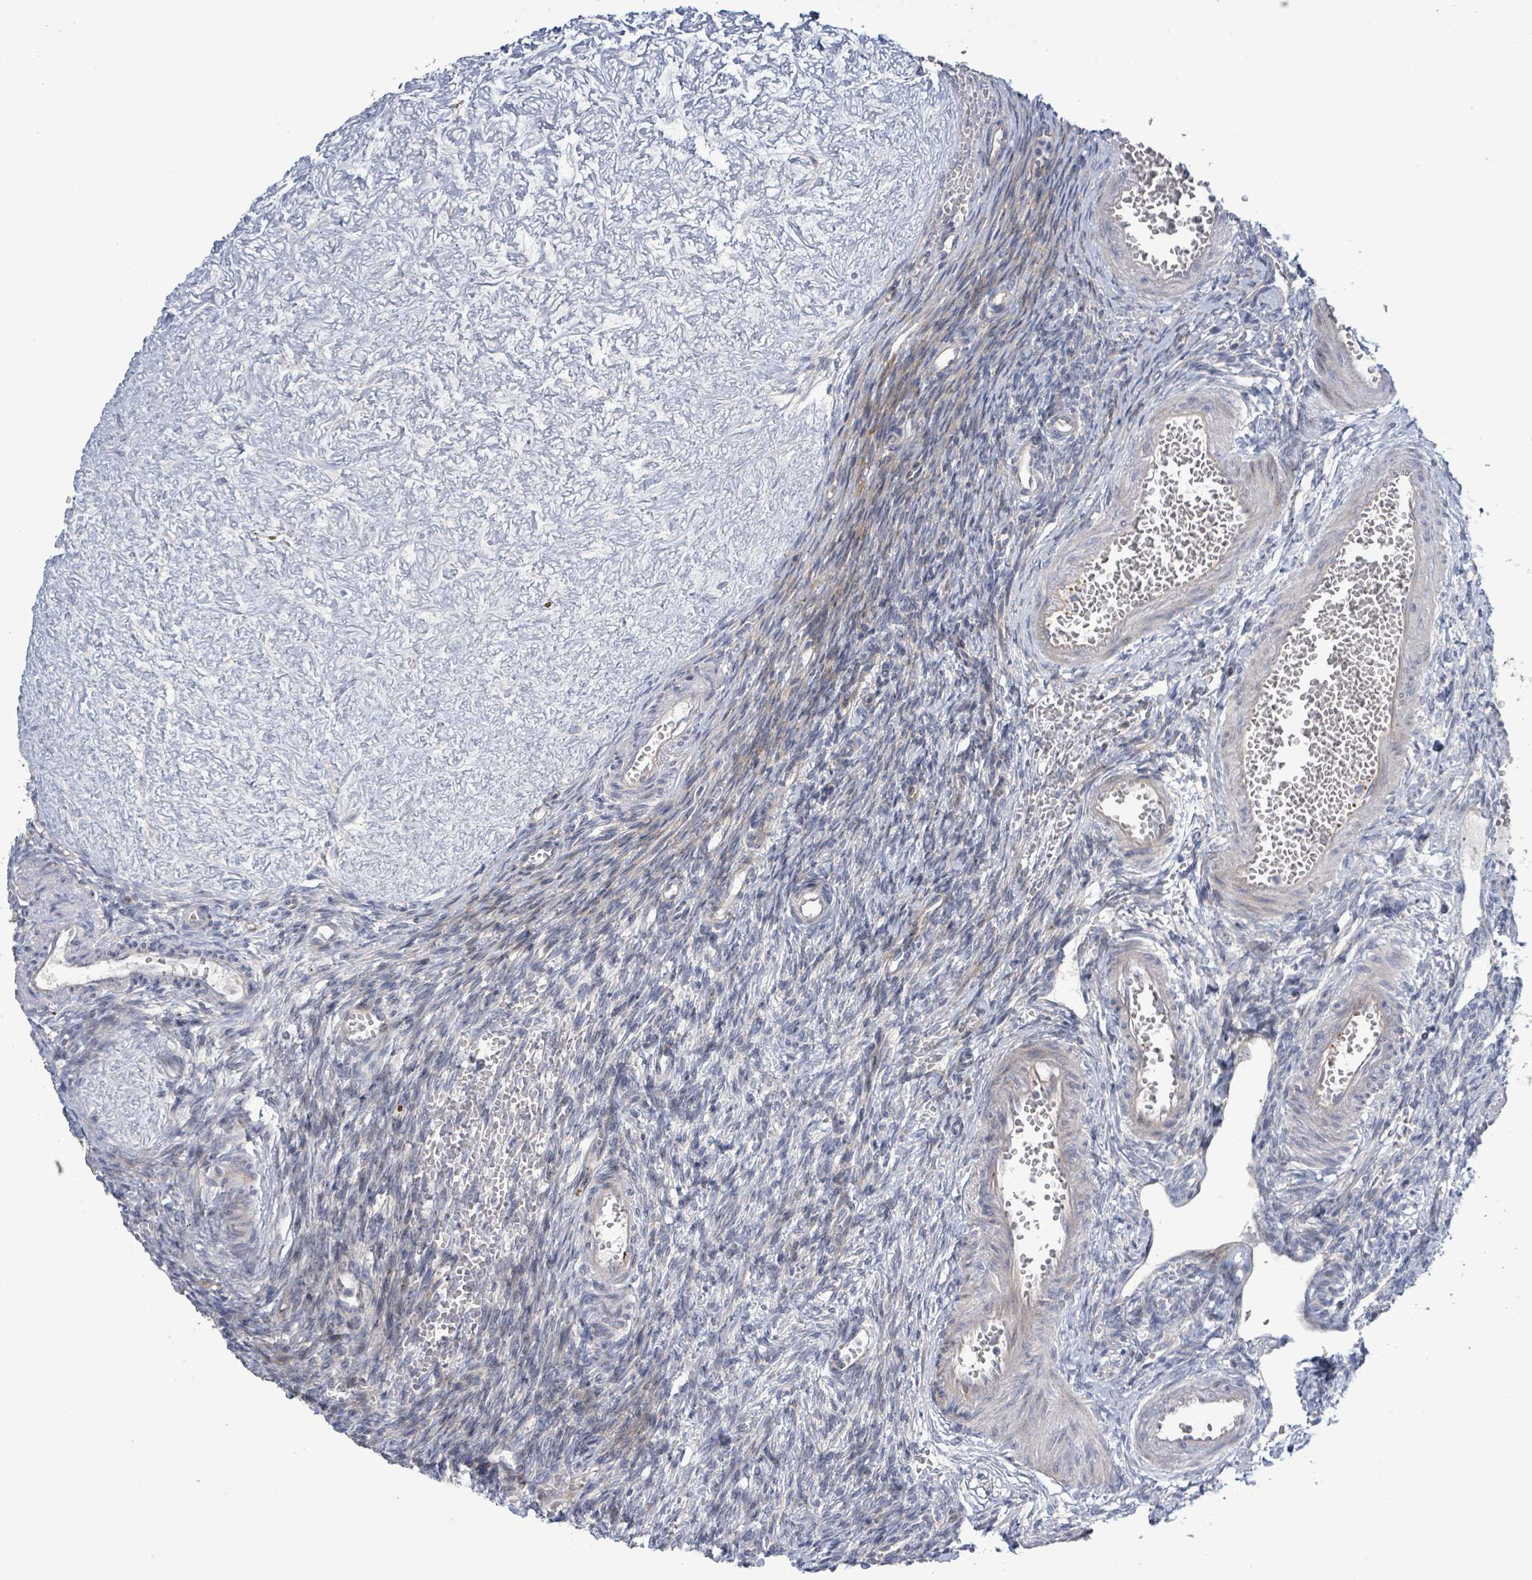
{"staining": {"intensity": "negative", "quantity": "none", "location": "none"}, "tissue": "ovary", "cell_type": "Follicle cells", "image_type": "normal", "snomed": [{"axis": "morphology", "description": "Normal tissue, NOS"}, {"axis": "topography", "description": "Ovary"}], "caption": "Immunohistochemistry (IHC) image of unremarkable ovary: ovary stained with DAB shows no significant protein positivity in follicle cells.", "gene": "LILRA4", "patient": {"sex": "female", "age": 39}}